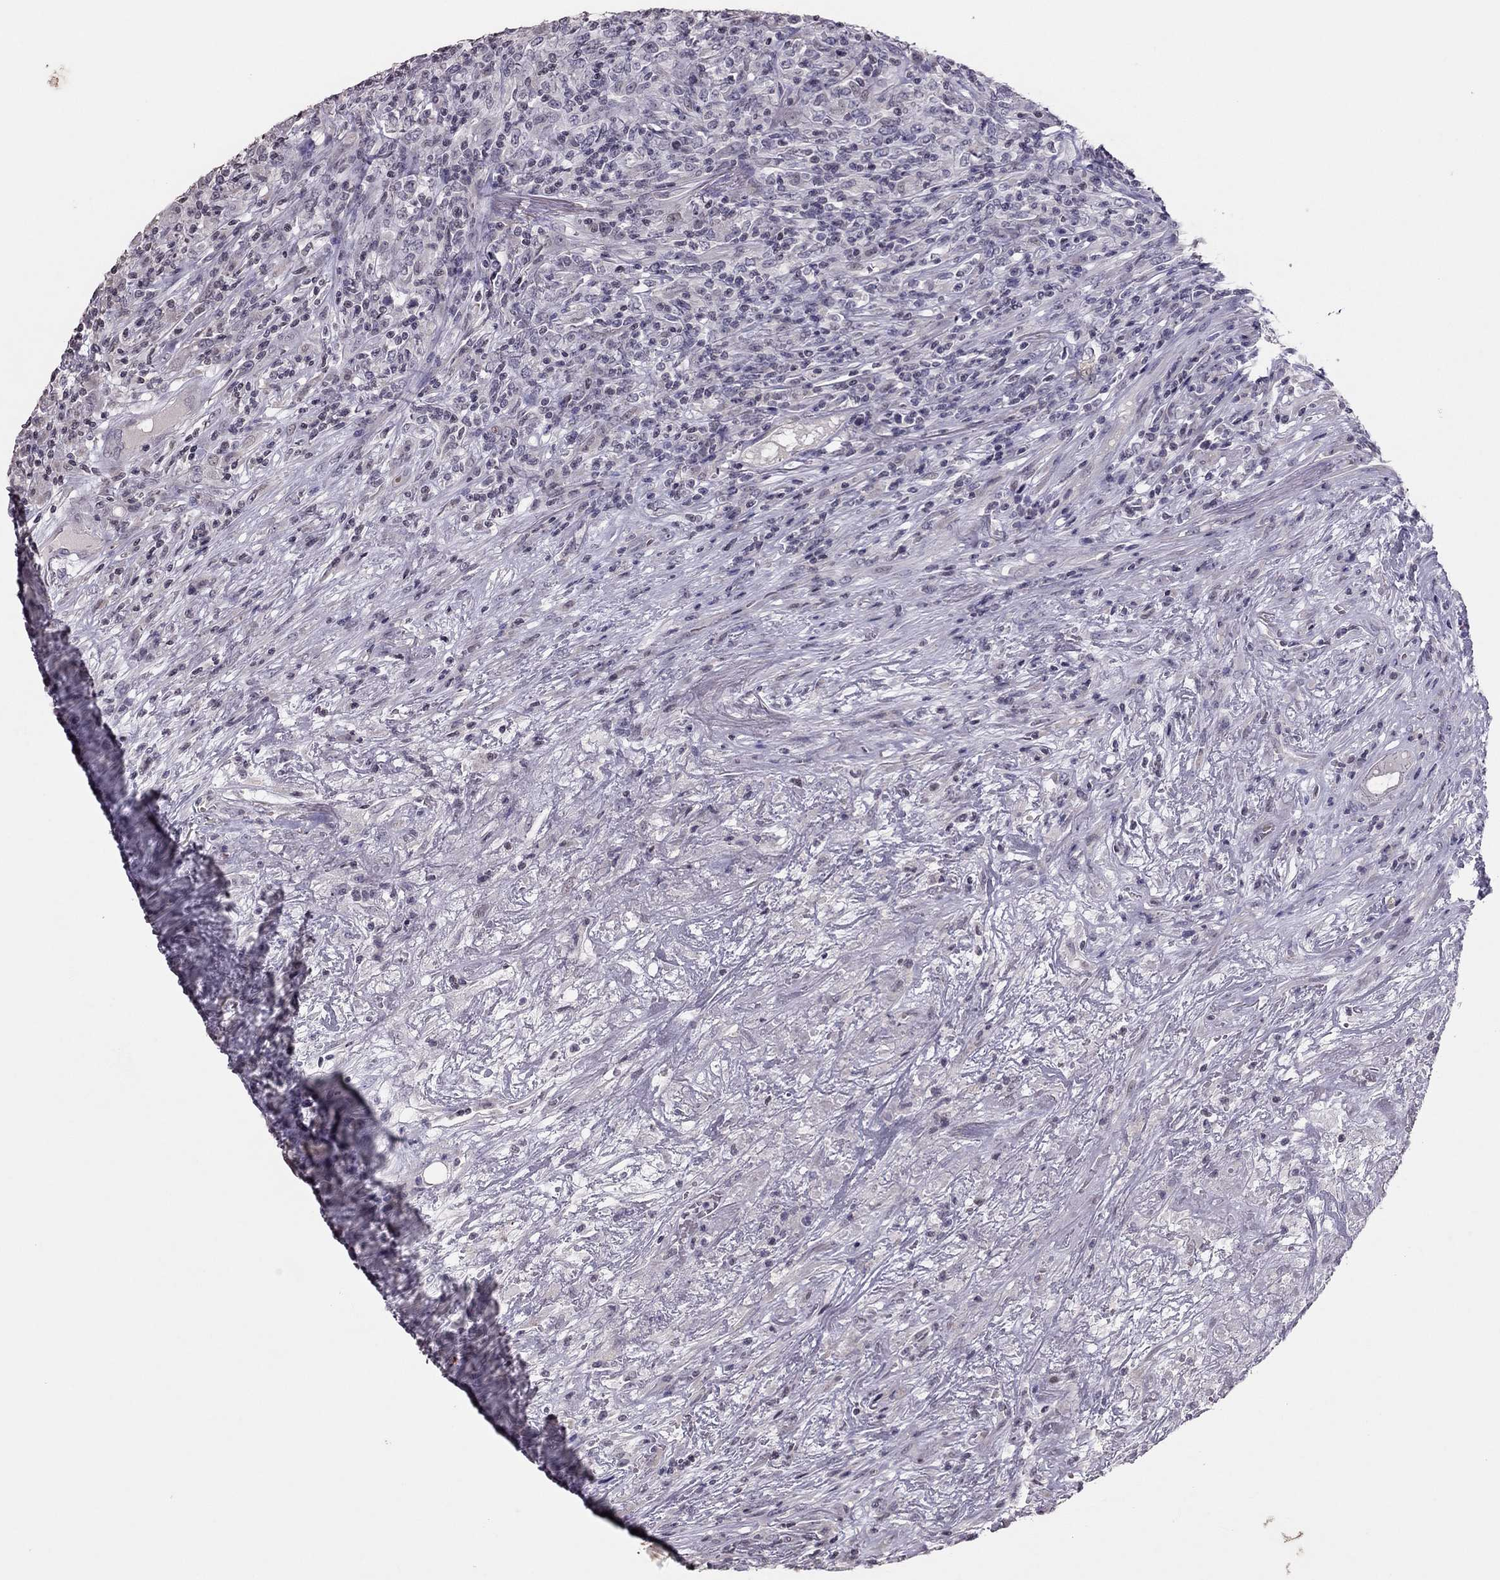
{"staining": {"intensity": "negative", "quantity": "none", "location": "none"}, "tissue": "lymphoma", "cell_type": "Tumor cells", "image_type": "cancer", "snomed": [{"axis": "morphology", "description": "Malignant lymphoma, non-Hodgkin's type, High grade"}, {"axis": "topography", "description": "Lung"}], "caption": "IHC histopathology image of neoplastic tissue: human lymphoma stained with DAB (3,3'-diaminobenzidine) exhibits no significant protein positivity in tumor cells.", "gene": "TSHB", "patient": {"sex": "male", "age": 79}}